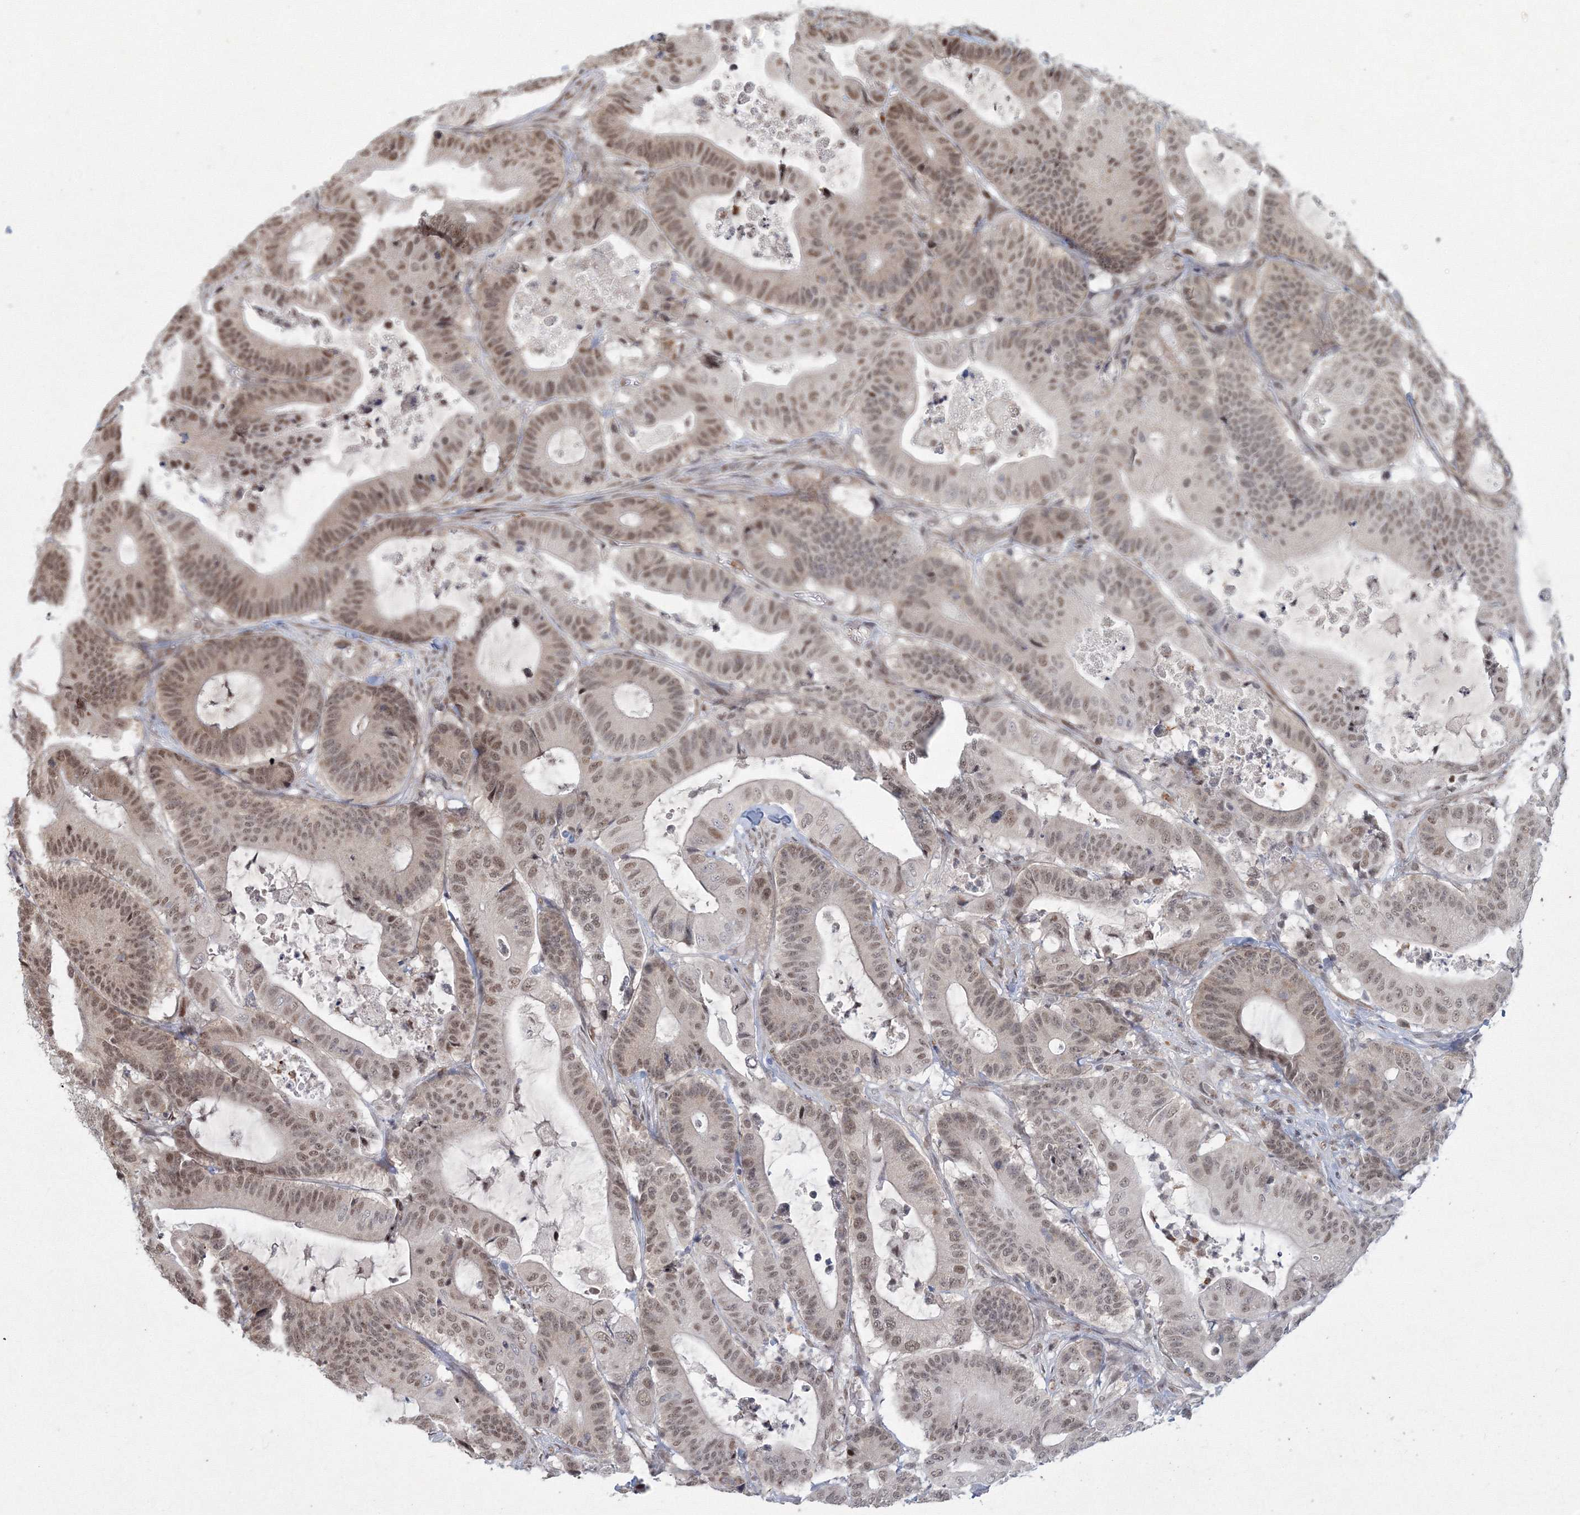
{"staining": {"intensity": "moderate", "quantity": ">75%", "location": "nuclear"}, "tissue": "colorectal cancer", "cell_type": "Tumor cells", "image_type": "cancer", "snomed": [{"axis": "morphology", "description": "Adenocarcinoma, NOS"}, {"axis": "topography", "description": "Colon"}], "caption": "IHC photomicrograph of neoplastic tissue: colorectal adenocarcinoma stained using IHC displays medium levels of moderate protein expression localized specifically in the nuclear of tumor cells, appearing as a nuclear brown color.", "gene": "C3orf33", "patient": {"sex": "female", "age": 84}}